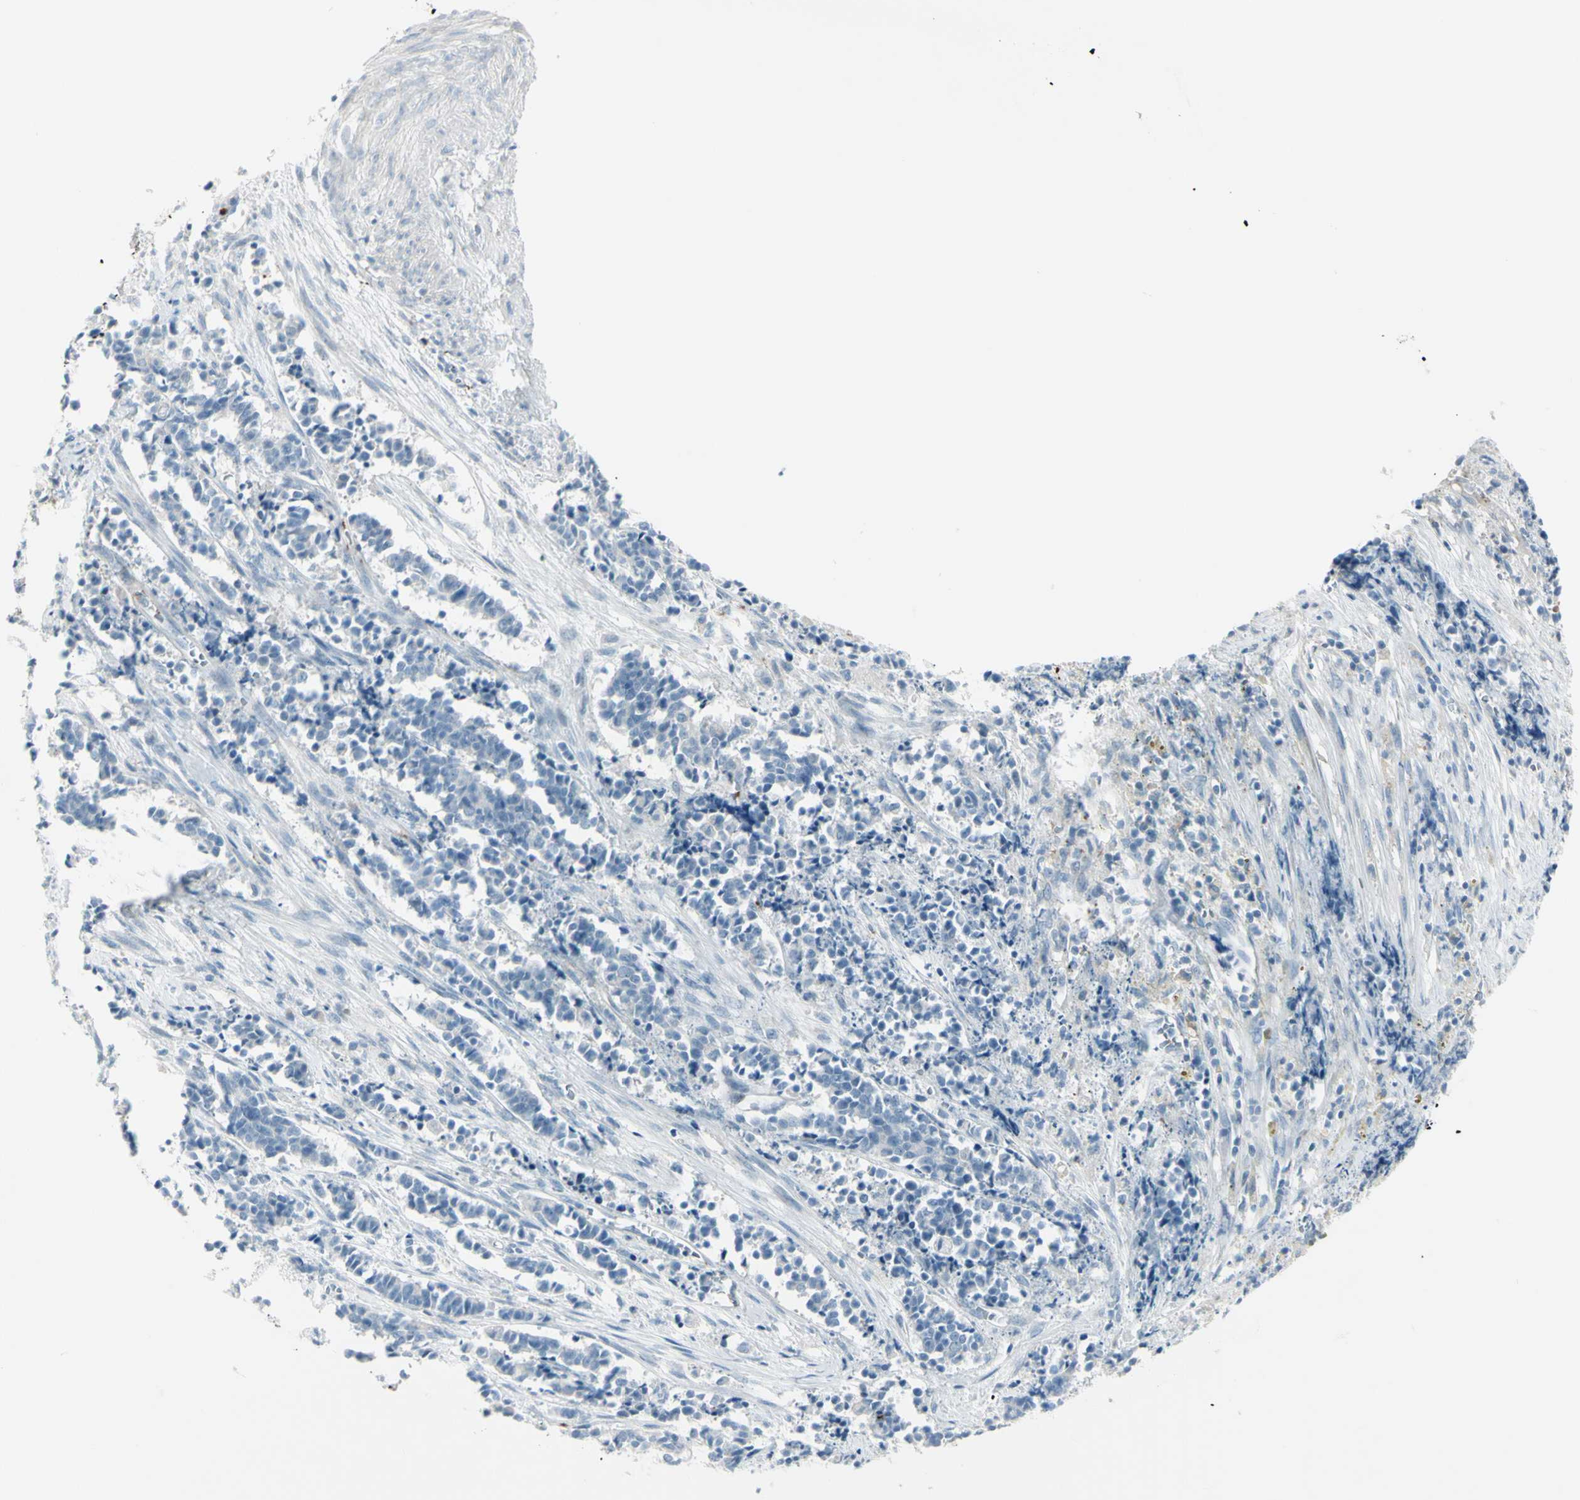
{"staining": {"intensity": "negative", "quantity": "none", "location": "none"}, "tissue": "cervical cancer", "cell_type": "Tumor cells", "image_type": "cancer", "snomed": [{"axis": "morphology", "description": "Normal tissue, NOS"}, {"axis": "morphology", "description": "Squamous cell carcinoma, NOS"}, {"axis": "topography", "description": "Cervix"}], "caption": "This is an IHC image of squamous cell carcinoma (cervical). There is no positivity in tumor cells.", "gene": "GPR34", "patient": {"sex": "female", "age": 35}}